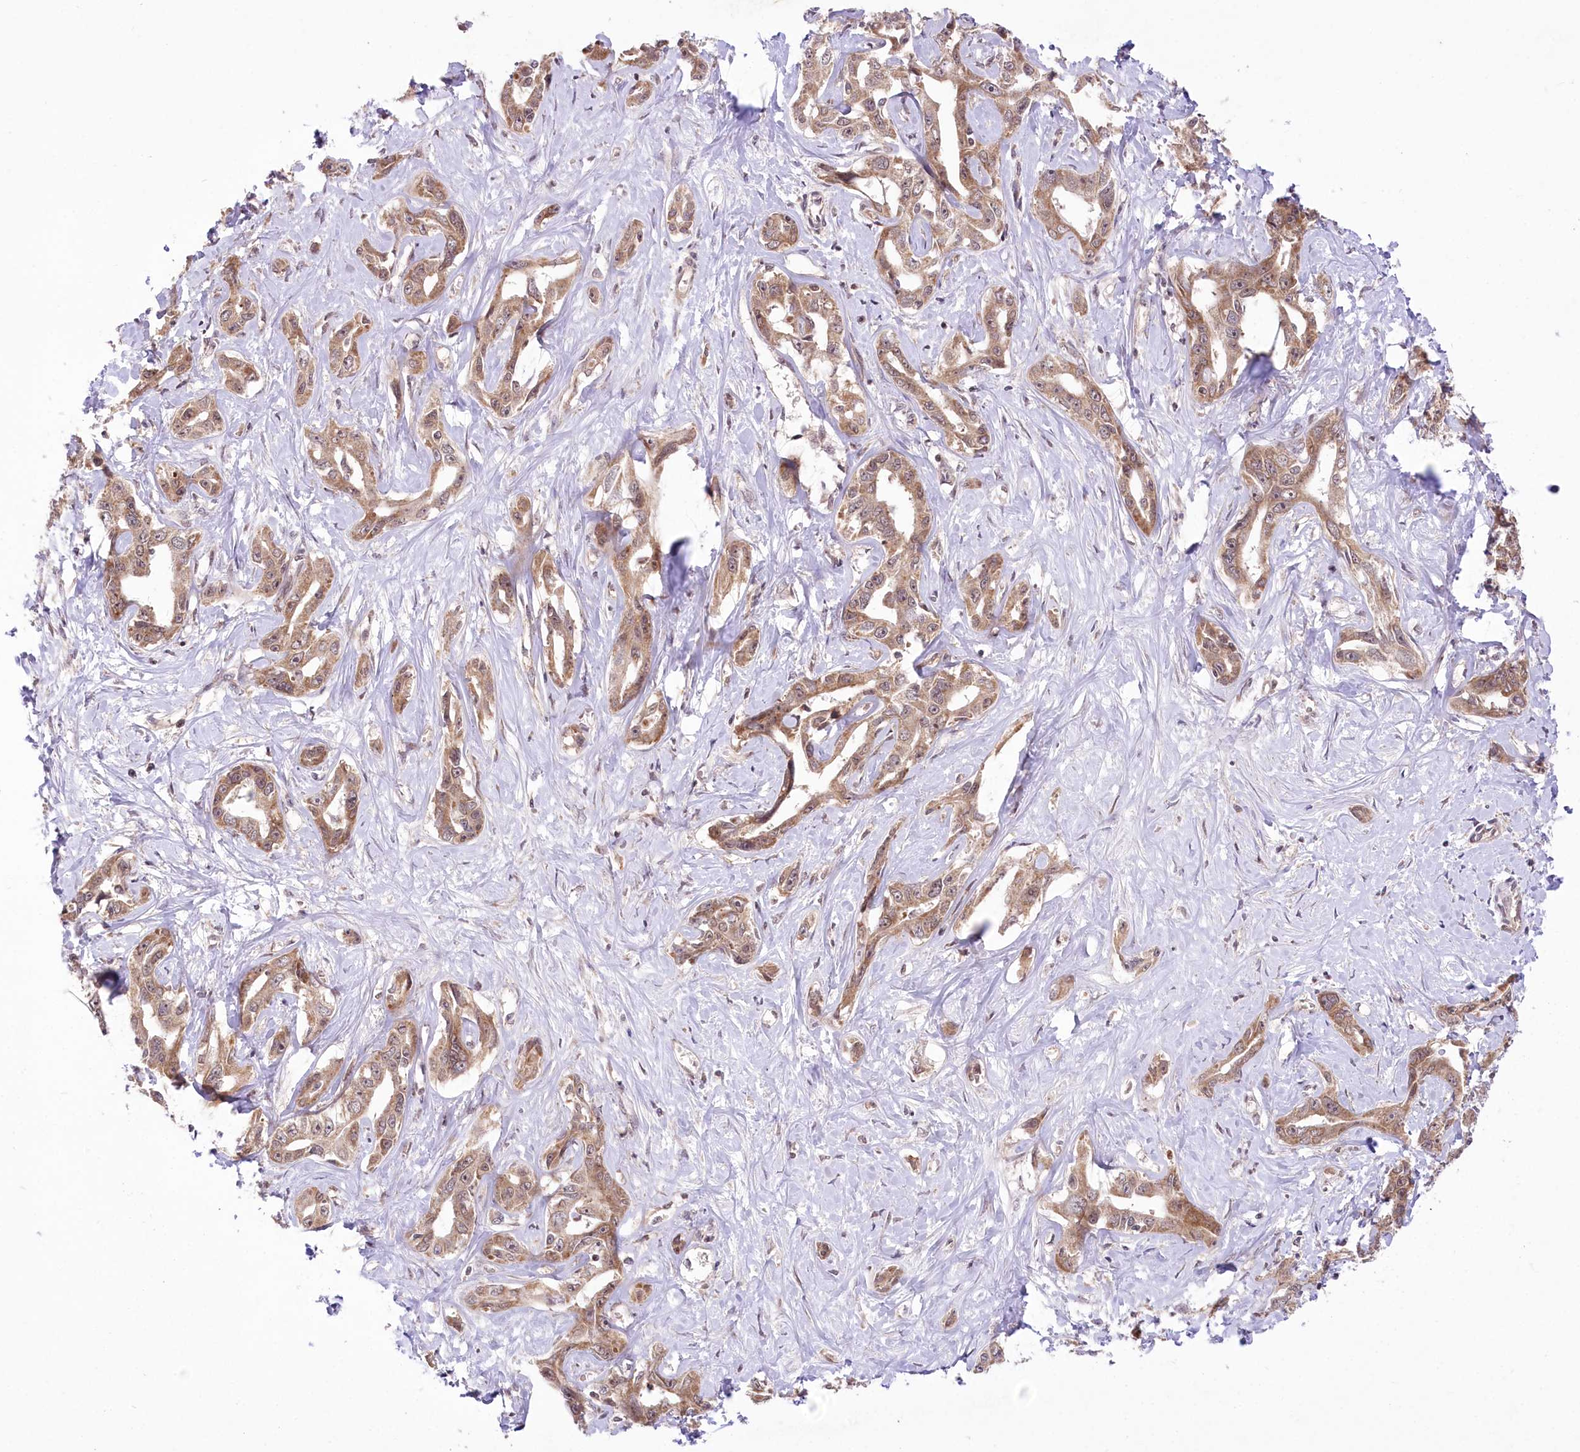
{"staining": {"intensity": "moderate", "quantity": ">75%", "location": "cytoplasmic/membranous"}, "tissue": "liver cancer", "cell_type": "Tumor cells", "image_type": "cancer", "snomed": [{"axis": "morphology", "description": "Cholangiocarcinoma"}, {"axis": "topography", "description": "Liver"}], "caption": "Immunohistochemical staining of human liver cancer (cholangiocarcinoma) displays medium levels of moderate cytoplasmic/membranous protein positivity in approximately >75% of tumor cells.", "gene": "ZMAT2", "patient": {"sex": "male", "age": 59}}